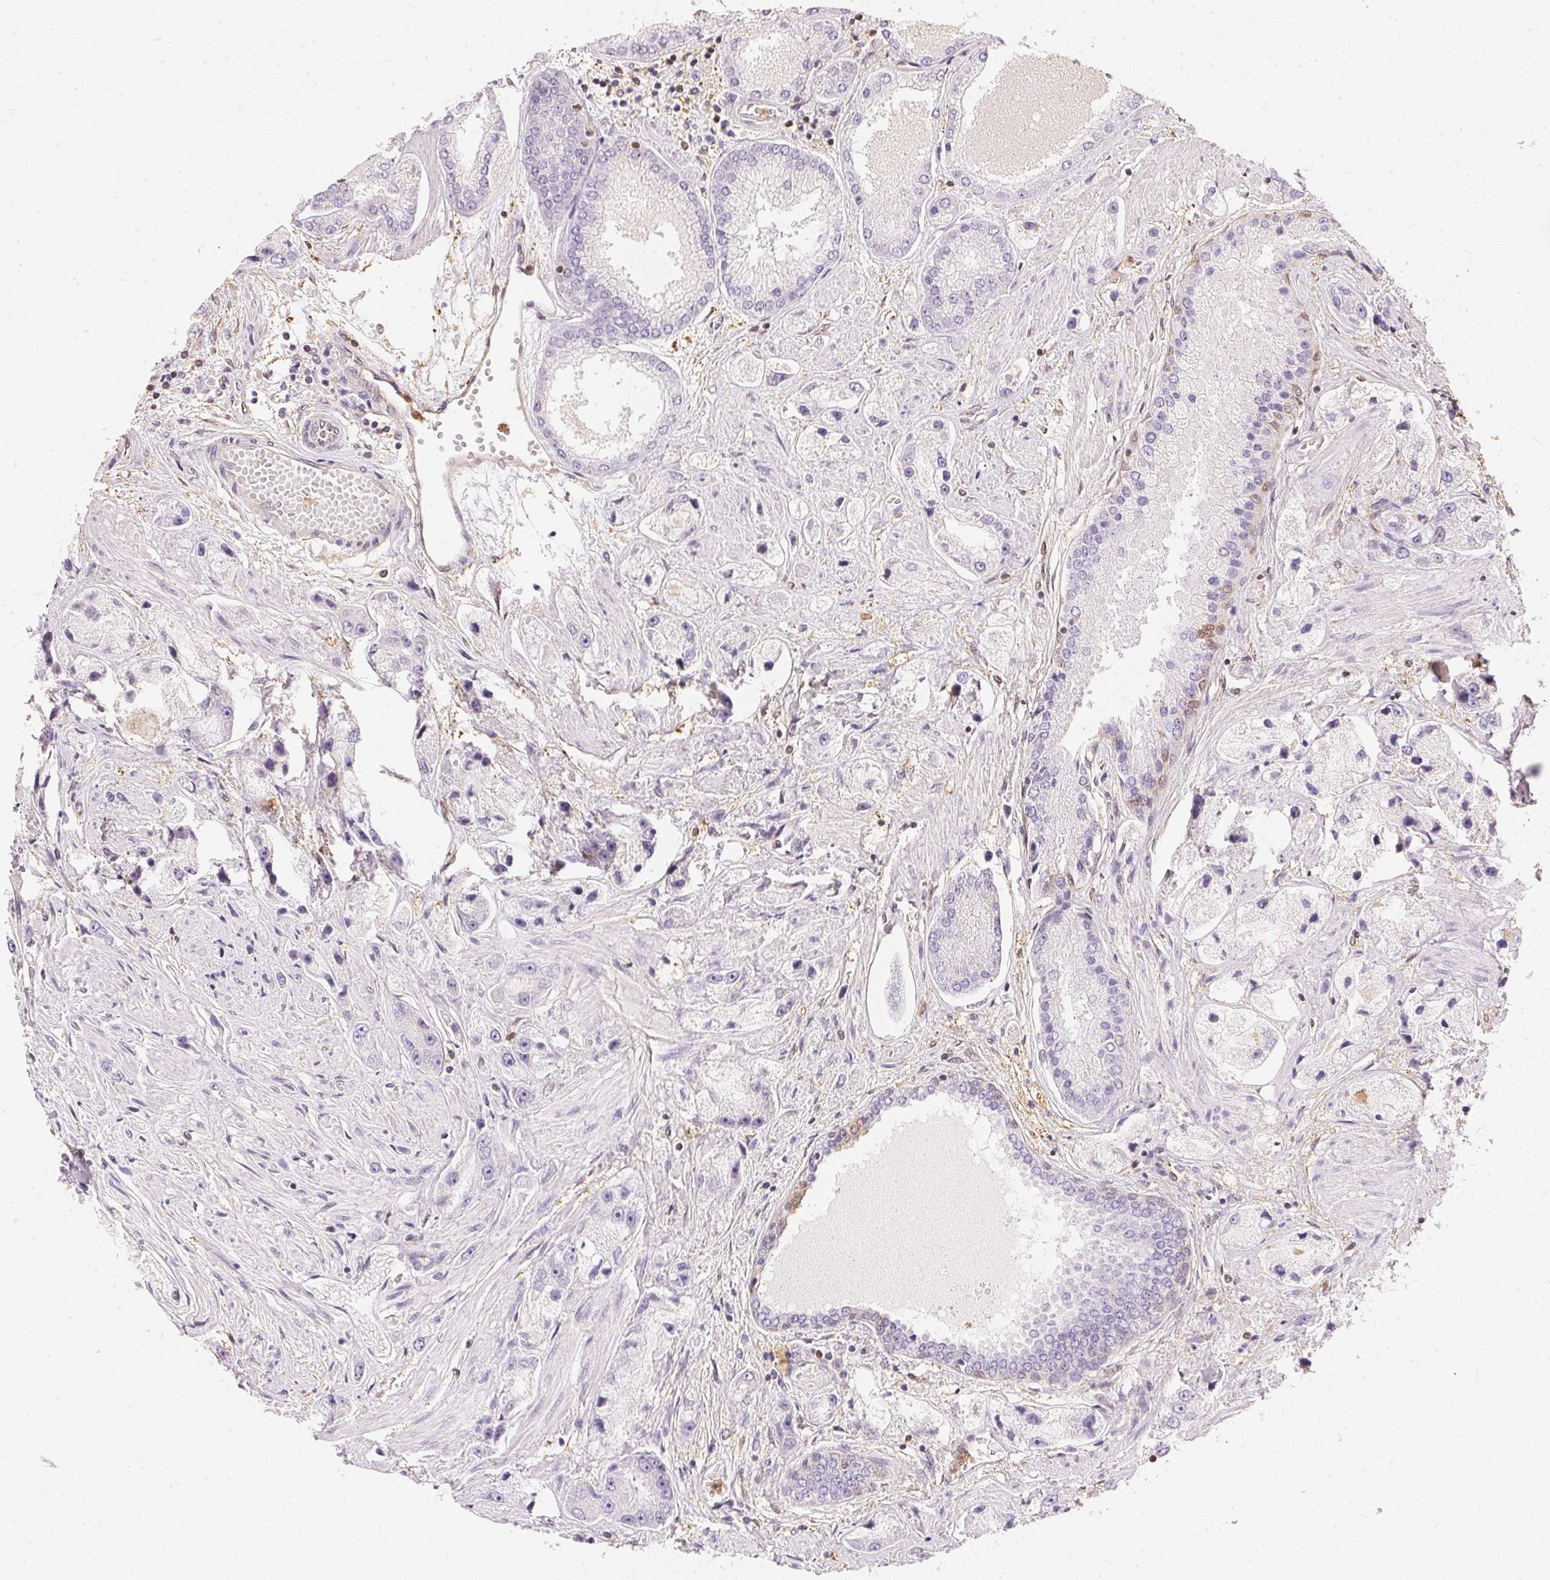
{"staining": {"intensity": "negative", "quantity": "none", "location": "none"}, "tissue": "prostate cancer", "cell_type": "Tumor cells", "image_type": "cancer", "snomed": [{"axis": "morphology", "description": "Adenocarcinoma, High grade"}, {"axis": "topography", "description": "Prostate"}], "caption": "An immunohistochemistry (IHC) image of high-grade adenocarcinoma (prostate) is shown. There is no staining in tumor cells of high-grade adenocarcinoma (prostate).", "gene": "S100A3", "patient": {"sex": "male", "age": 67}}